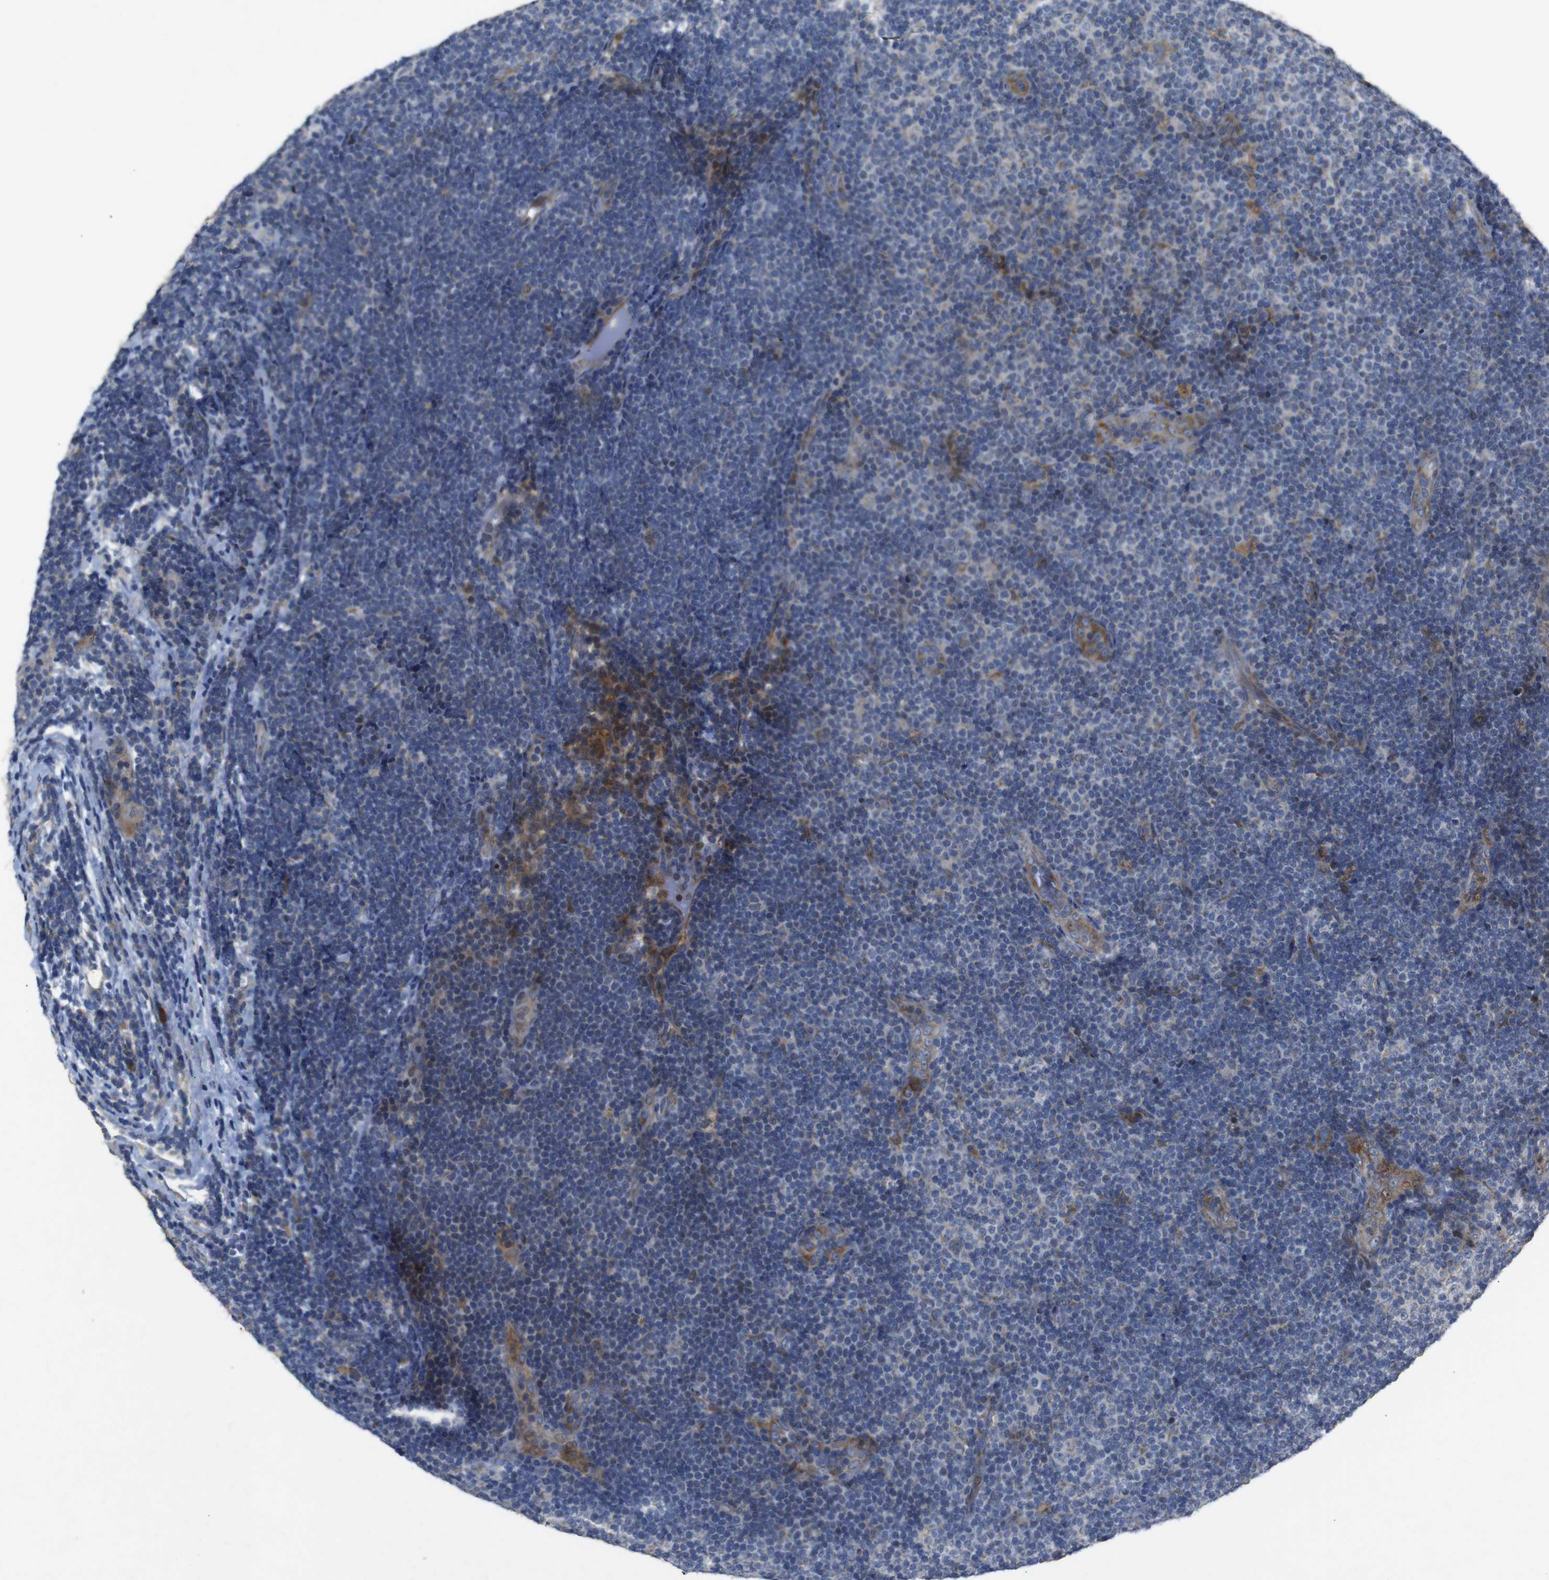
{"staining": {"intensity": "moderate", "quantity": "<25%", "location": "cytoplasmic/membranous"}, "tissue": "lymphoma", "cell_type": "Tumor cells", "image_type": "cancer", "snomed": [{"axis": "morphology", "description": "Malignant lymphoma, non-Hodgkin's type, Low grade"}, {"axis": "topography", "description": "Lymph node"}], "caption": "Brown immunohistochemical staining in human low-grade malignant lymphoma, non-Hodgkin's type demonstrates moderate cytoplasmic/membranous expression in about <25% of tumor cells.", "gene": "CHST10", "patient": {"sex": "male", "age": 83}}